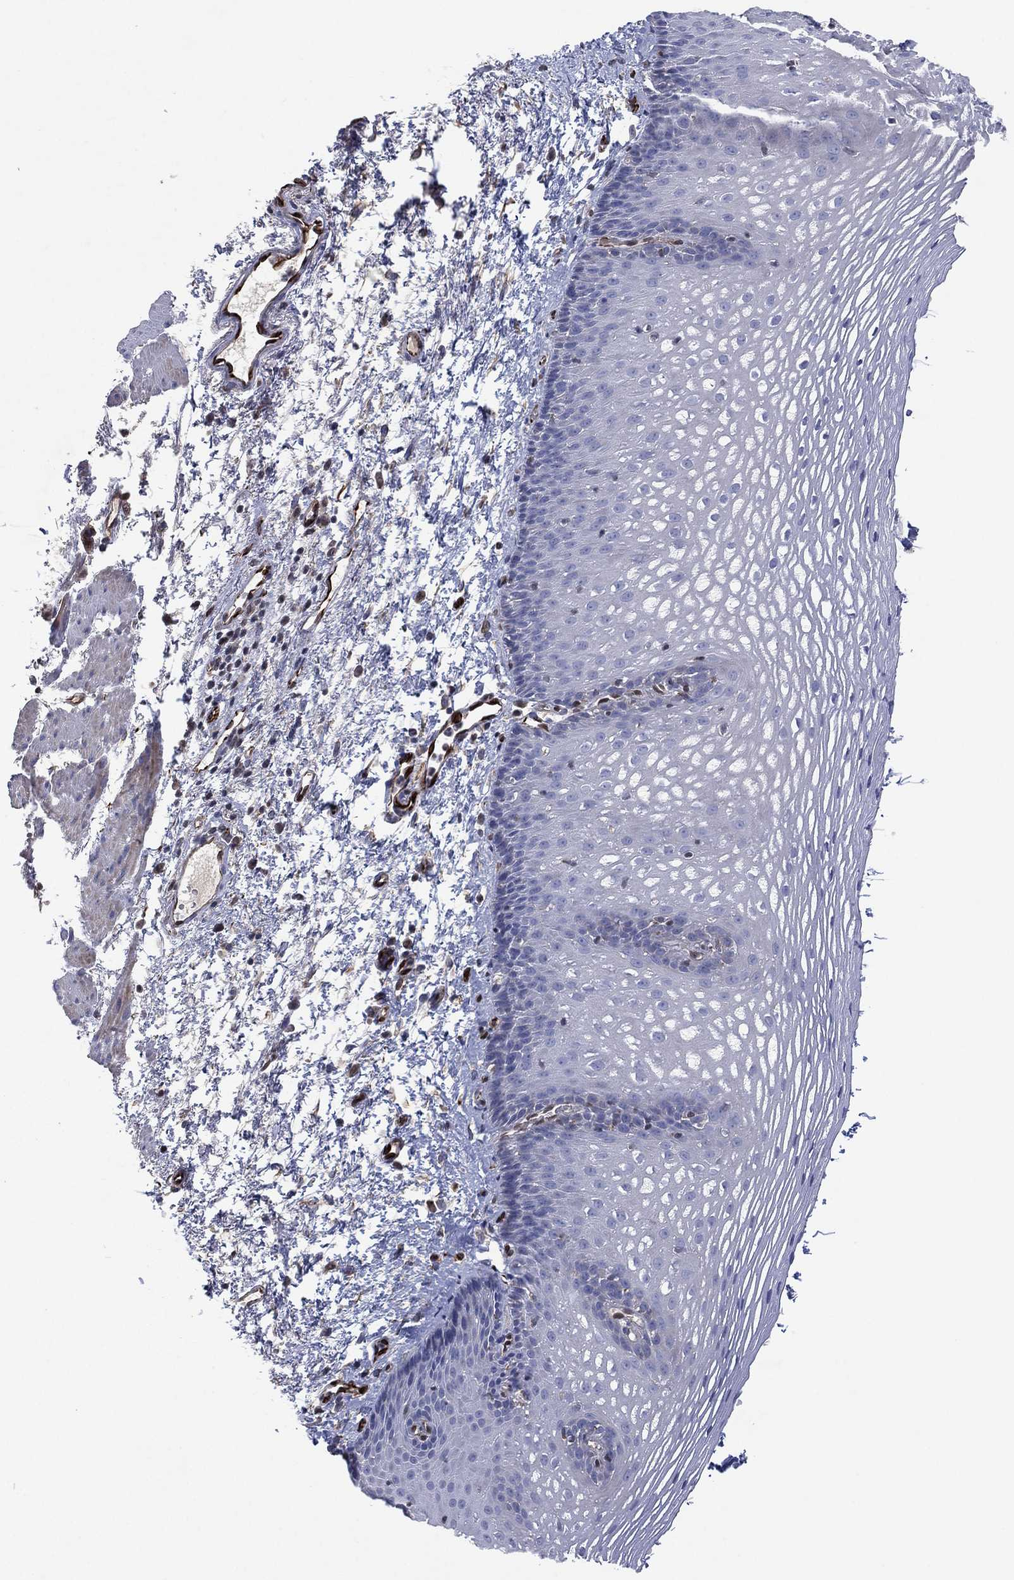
{"staining": {"intensity": "negative", "quantity": "none", "location": "none"}, "tissue": "esophagus", "cell_type": "Squamous epithelial cells", "image_type": "normal", "snomed": [{"axis": "morphology", "description": "Normal tissue, NOS"}, {"axis": "topography", "description": "Esophagus"}], "caption": "A high-resolution micrograph shows immunohistochemistry (IHC) staining of unremarkable esophagus, which demonstrates no significant expression in squamous epithelial cells.", "gene": "FLI1", "patient": {"sex": "male", "age": 76}}